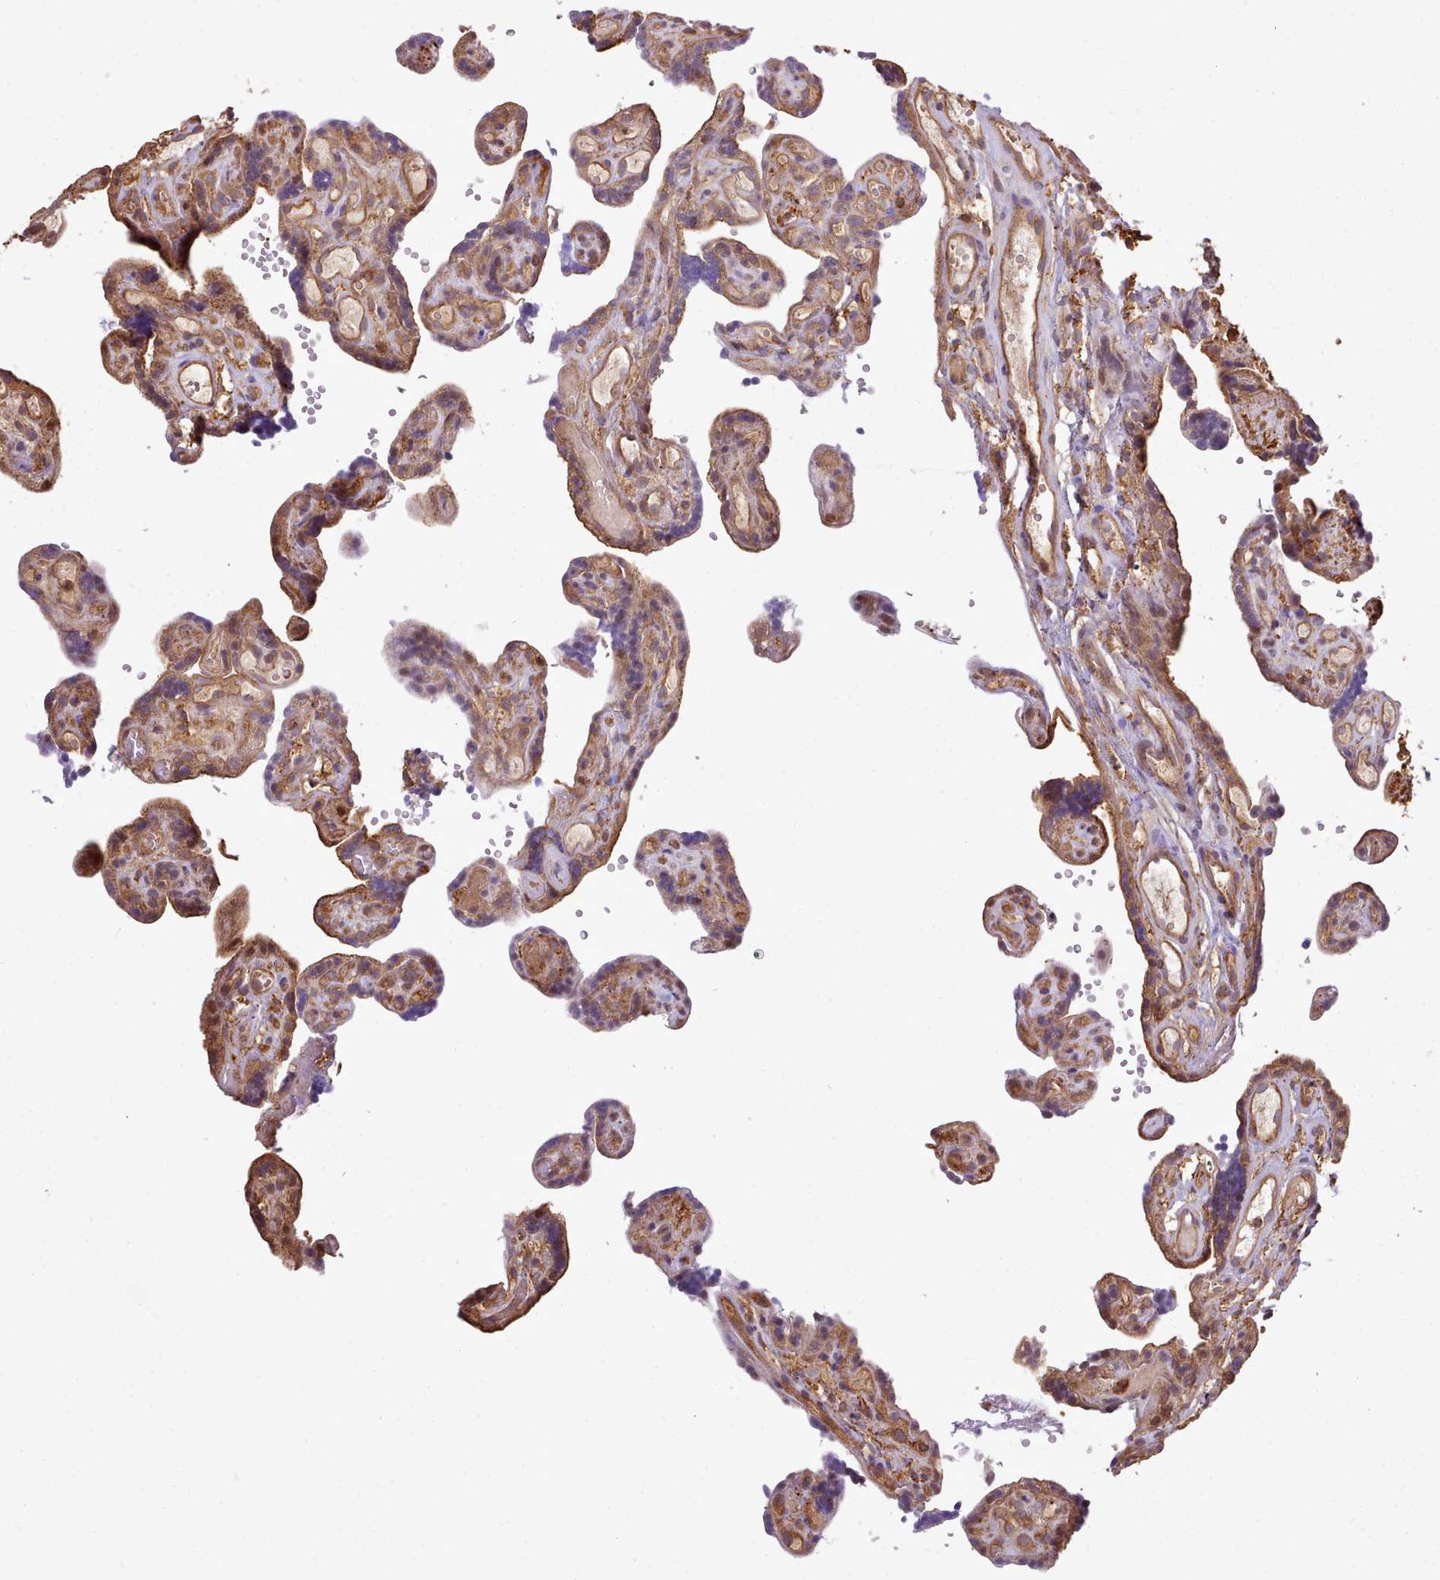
{"staining": {"intensity": "moderate", "quantity": ">75%", "location": "cytoplasmic/membranous"}, "tissue": "placenta", "cell_type": "Decidual cells", "image_type": "normal", "snomed": [{"axis": "morphology", "description": "Normal tissue, NOS"}, {"axis": "topography", "description": "Placenta"}], "caption": "DAB immunohistochemical staining of unremarkable placenta demonstrates moderate cytoplasmic/membranous protein staining in about >75% of decidual cells. The protein of interest is stained brown, and the nuclei are stained in blue (DAB IHC with brightfield microscopy, high magnification).", "gene": "CAPZA1", "patient": {"sex": "female", "age": 30}}